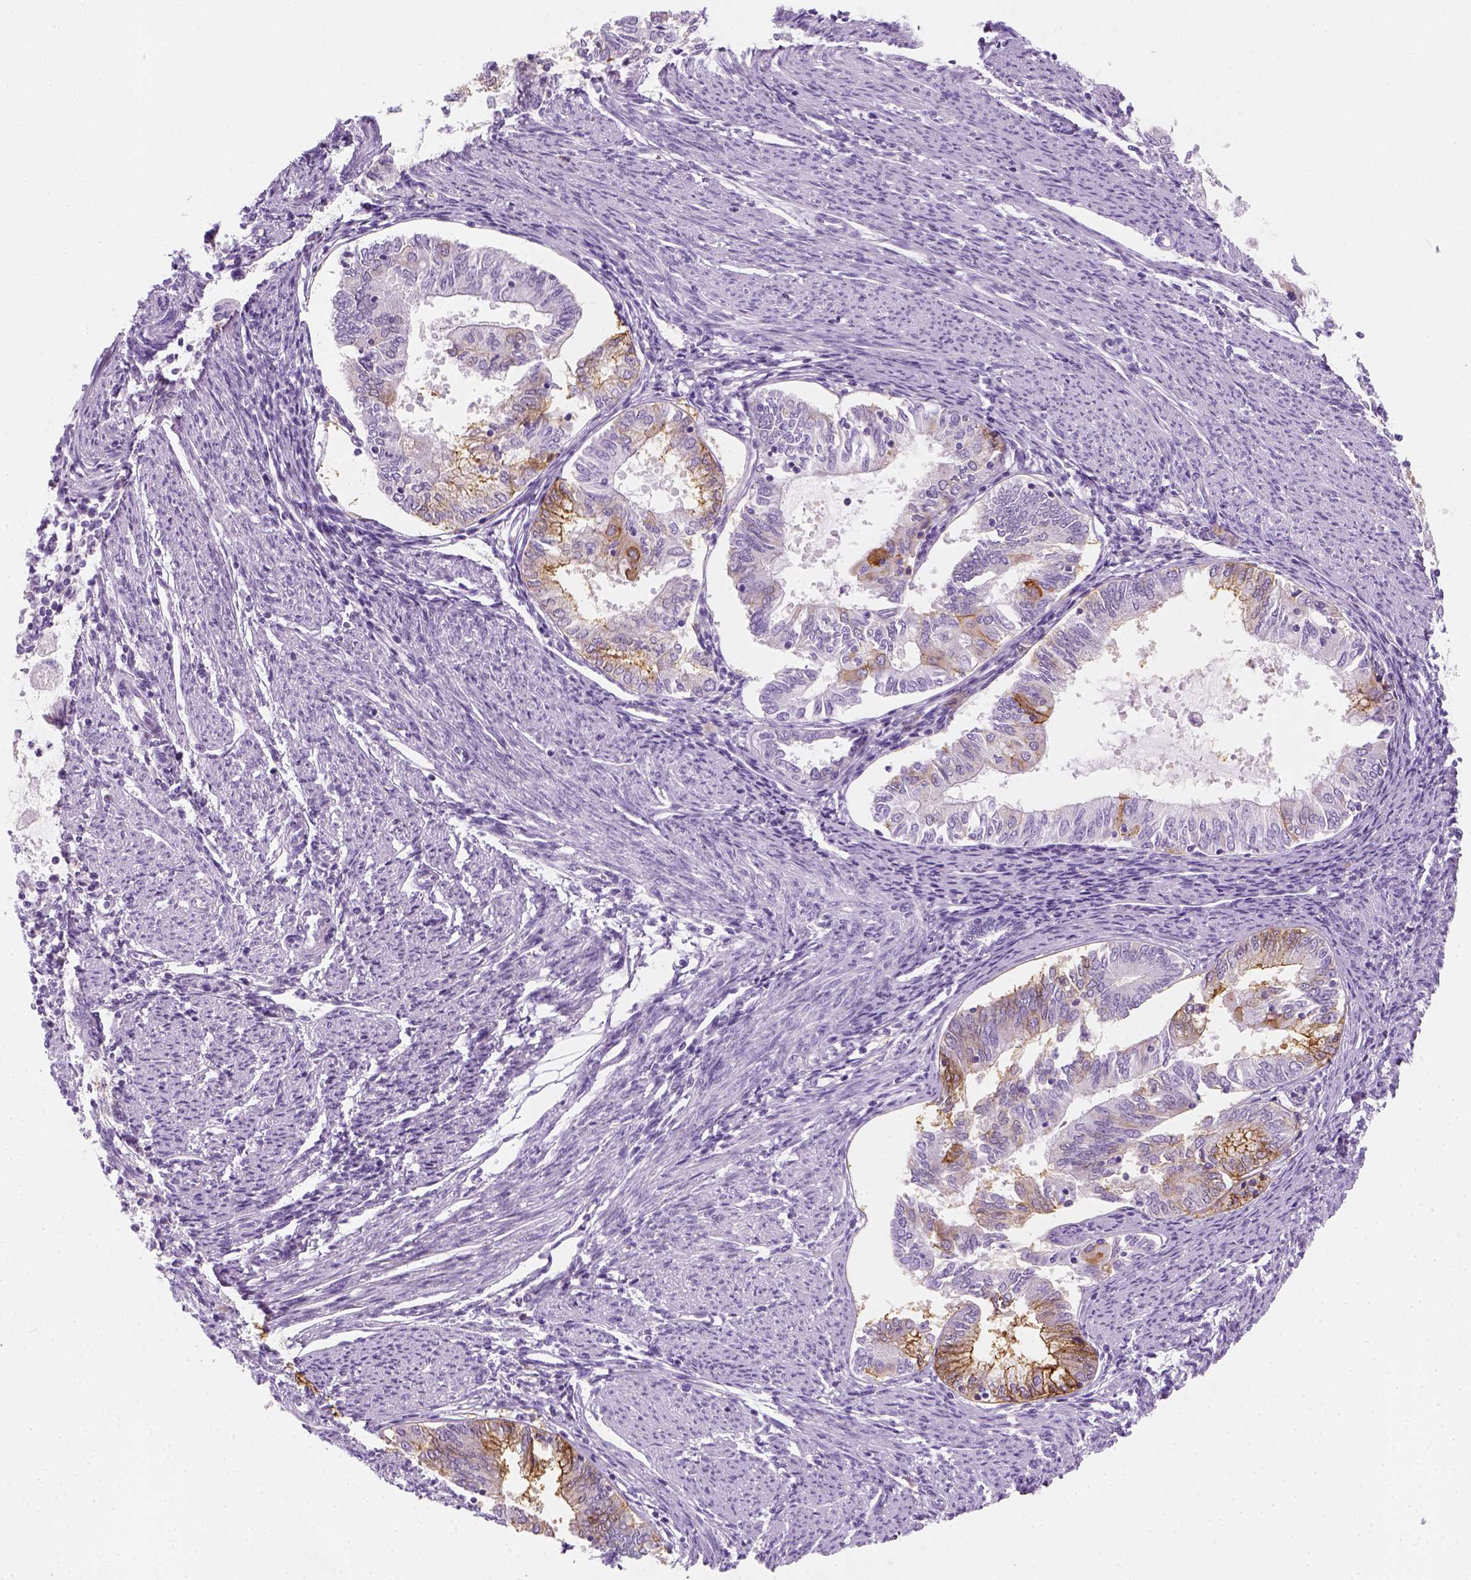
{"staining": {"intensity": "moderate", "quantity": "<25%", "location": "cytoplasmic/membranous"}, "tissue": "endometrial cancer", "cell_type": "Tumor cells", "image_type": "cancer", "snomed": [{"axis": "morphology", "description": "Adenocarcinoma, NOS"}, {"axis": "topography", "description": "Endometrium"}], "caption": "The histopathology image shows immunohistochemical staining of endometrial cancer (adenocarcinoma). There is moderate cytoplasmic/membranous expression is appreciated in about <25% of tumor cells. (DAB (3,3'-diaminobenzidine) IHC, brown staining for protein, blue staining for nuclei).", "gene": "AQP3", "patient": {"sex": "female", "age": 79}}